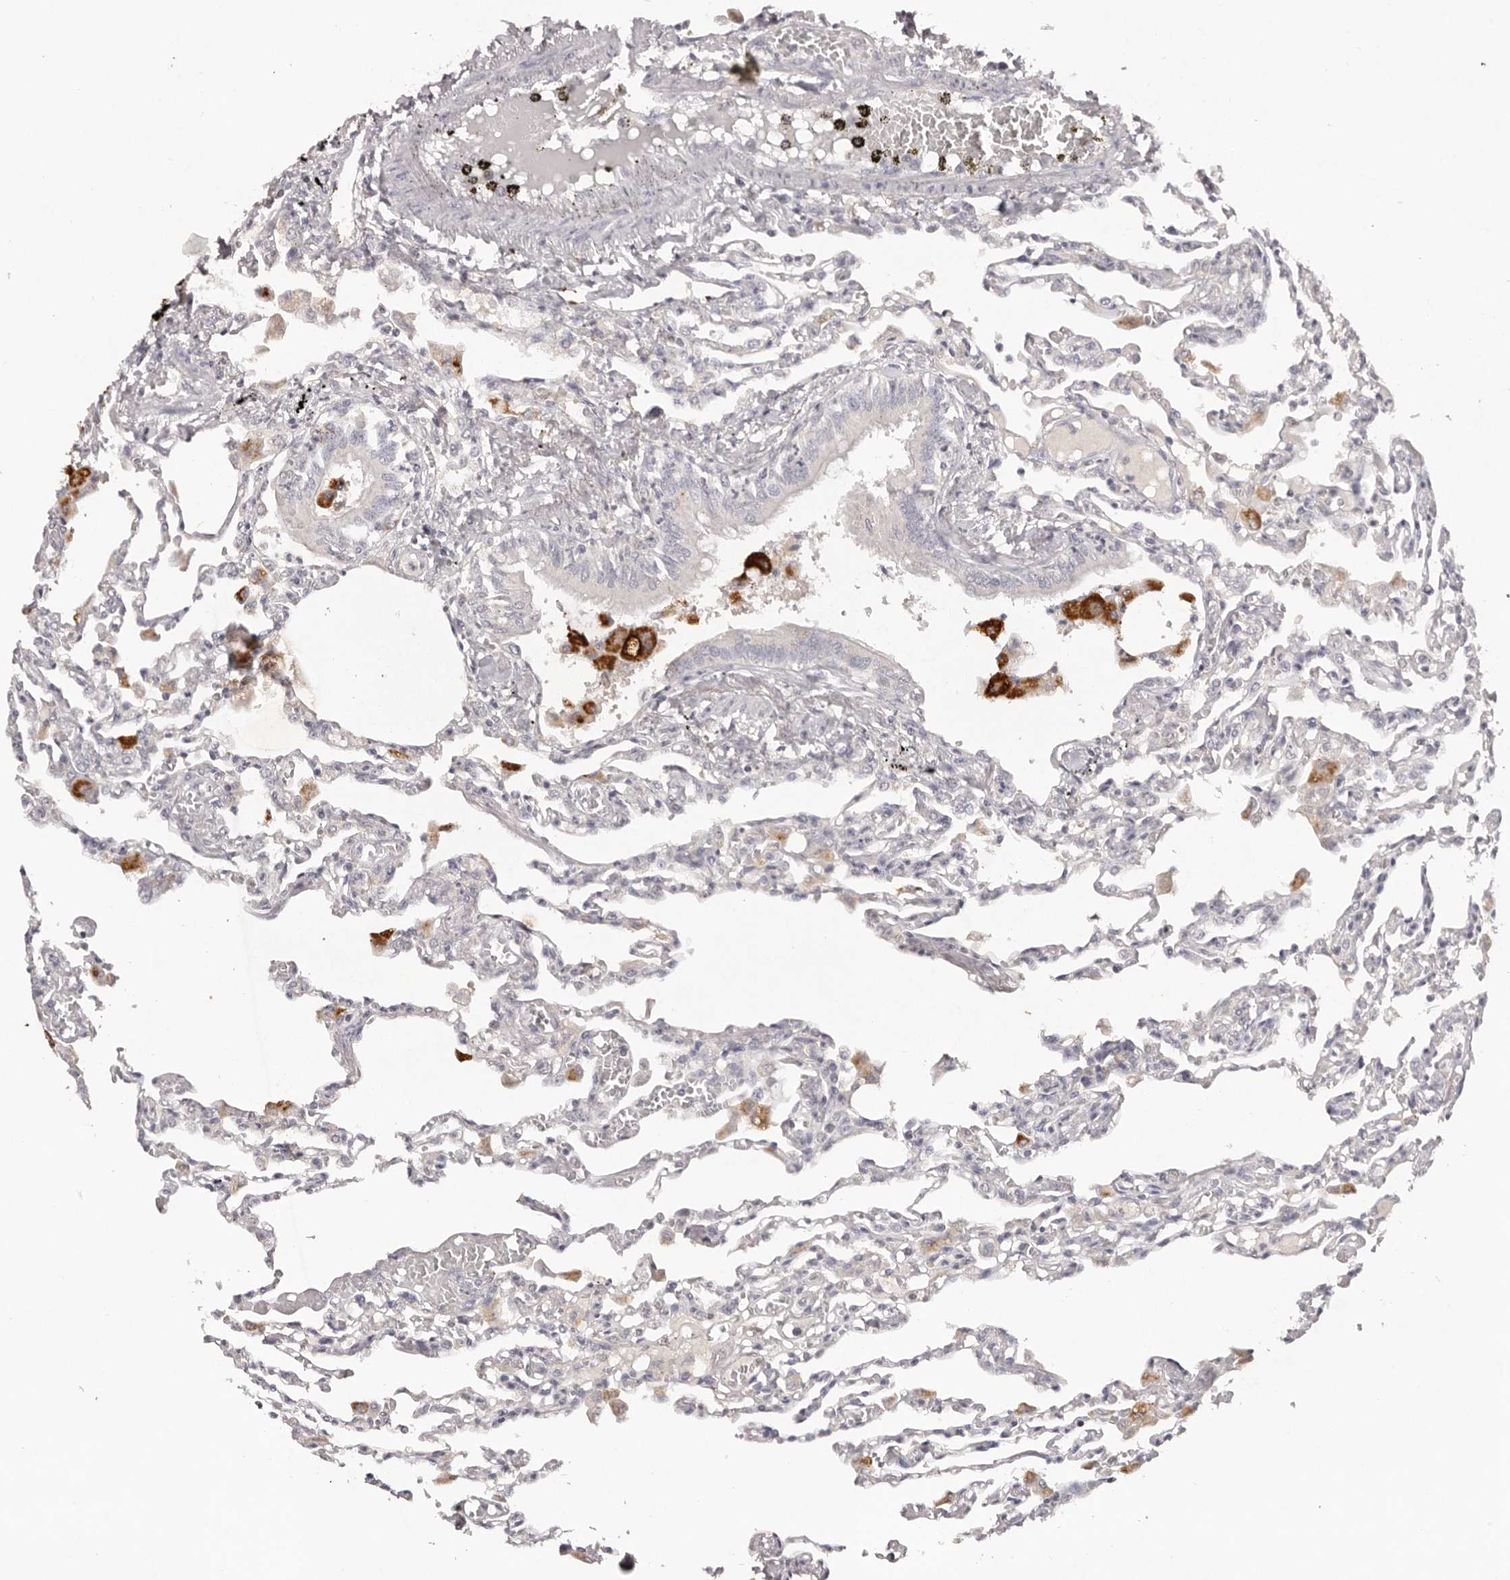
{"staining": {"intensity": "negative", "quantity": "none", "location": "none"}, "tissue": "lung", "cell_type": "Alveolar cells", "image_type": "normal", "snomed": [{"axis": "morphology", "description": "Normal tissue, NOS"}, {"axis": "topography", "description": "Bronchus"}, {"axis": "topography", "description": "Lung"}], "caption": "An immunohistochemistry (IHC) image of unremarkable lung is shown. There is no staining in alveolar cells of lung.", "gene": "SCUBE2", "patient": {"sex": "female", "age": 49}}